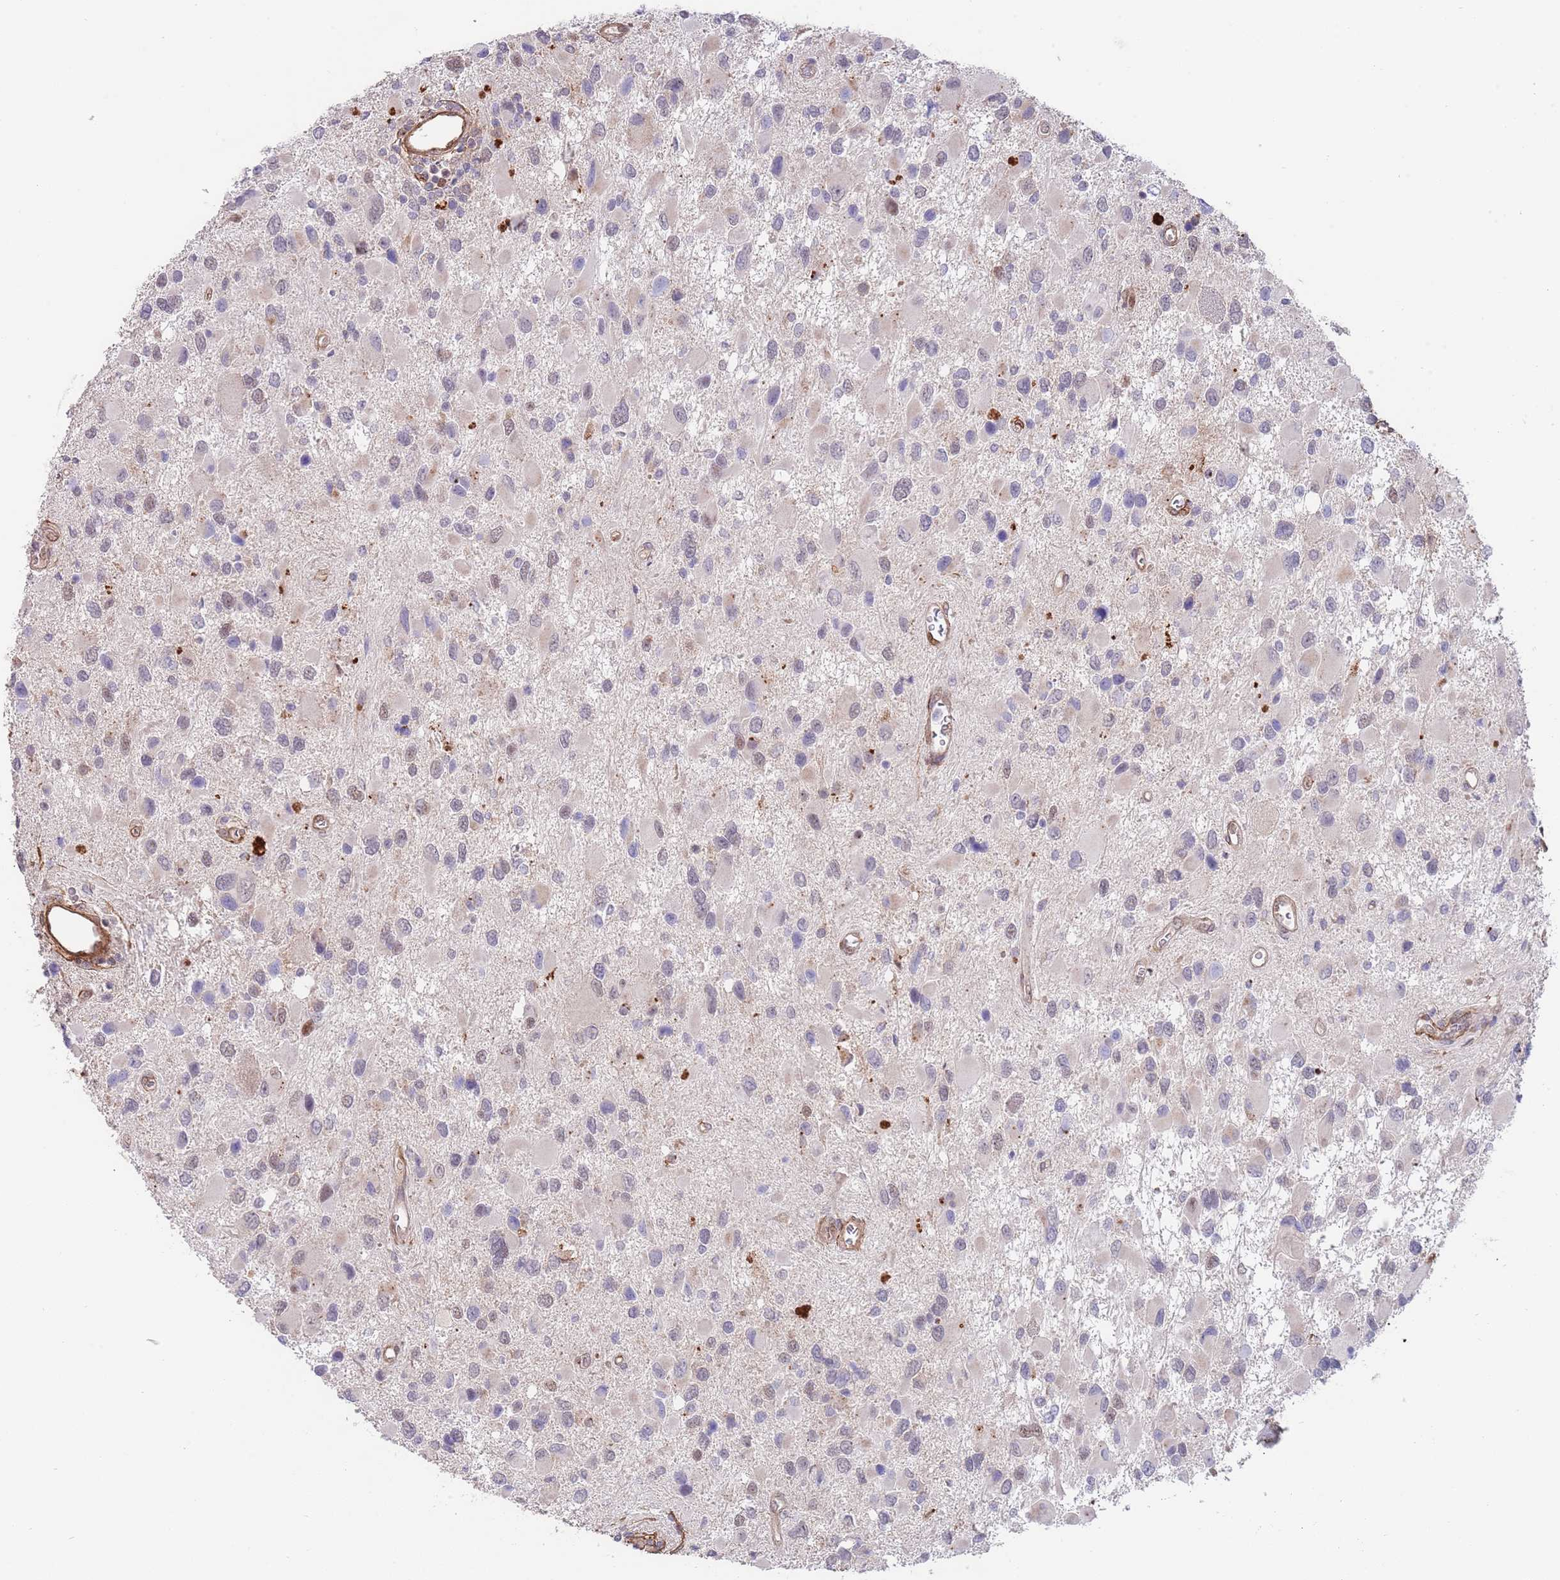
{"staining": {"intensity": "negative", "quantity": "none", "location": "none"}, "tissue": "glioma", "cell_type": "Tumor cells", "image_type": "cancer", "snomed": [{"axis": "morphology", "description": "Glioma, malignant, High grade"}, {"axis": "topography", "description": "Brain"}], "caption": "There is no significant staining in tumor cells of high-grade glioma (malignant). The staining was performed using DAB (3,3'-diaminobenzidine) to visualize the protein expression in brown, while the nuclei were stained in blue with hematoxylin (Magnification: 20x).", "gene": "BPNT1", "patient": {"sex": "male", "age": 53}}